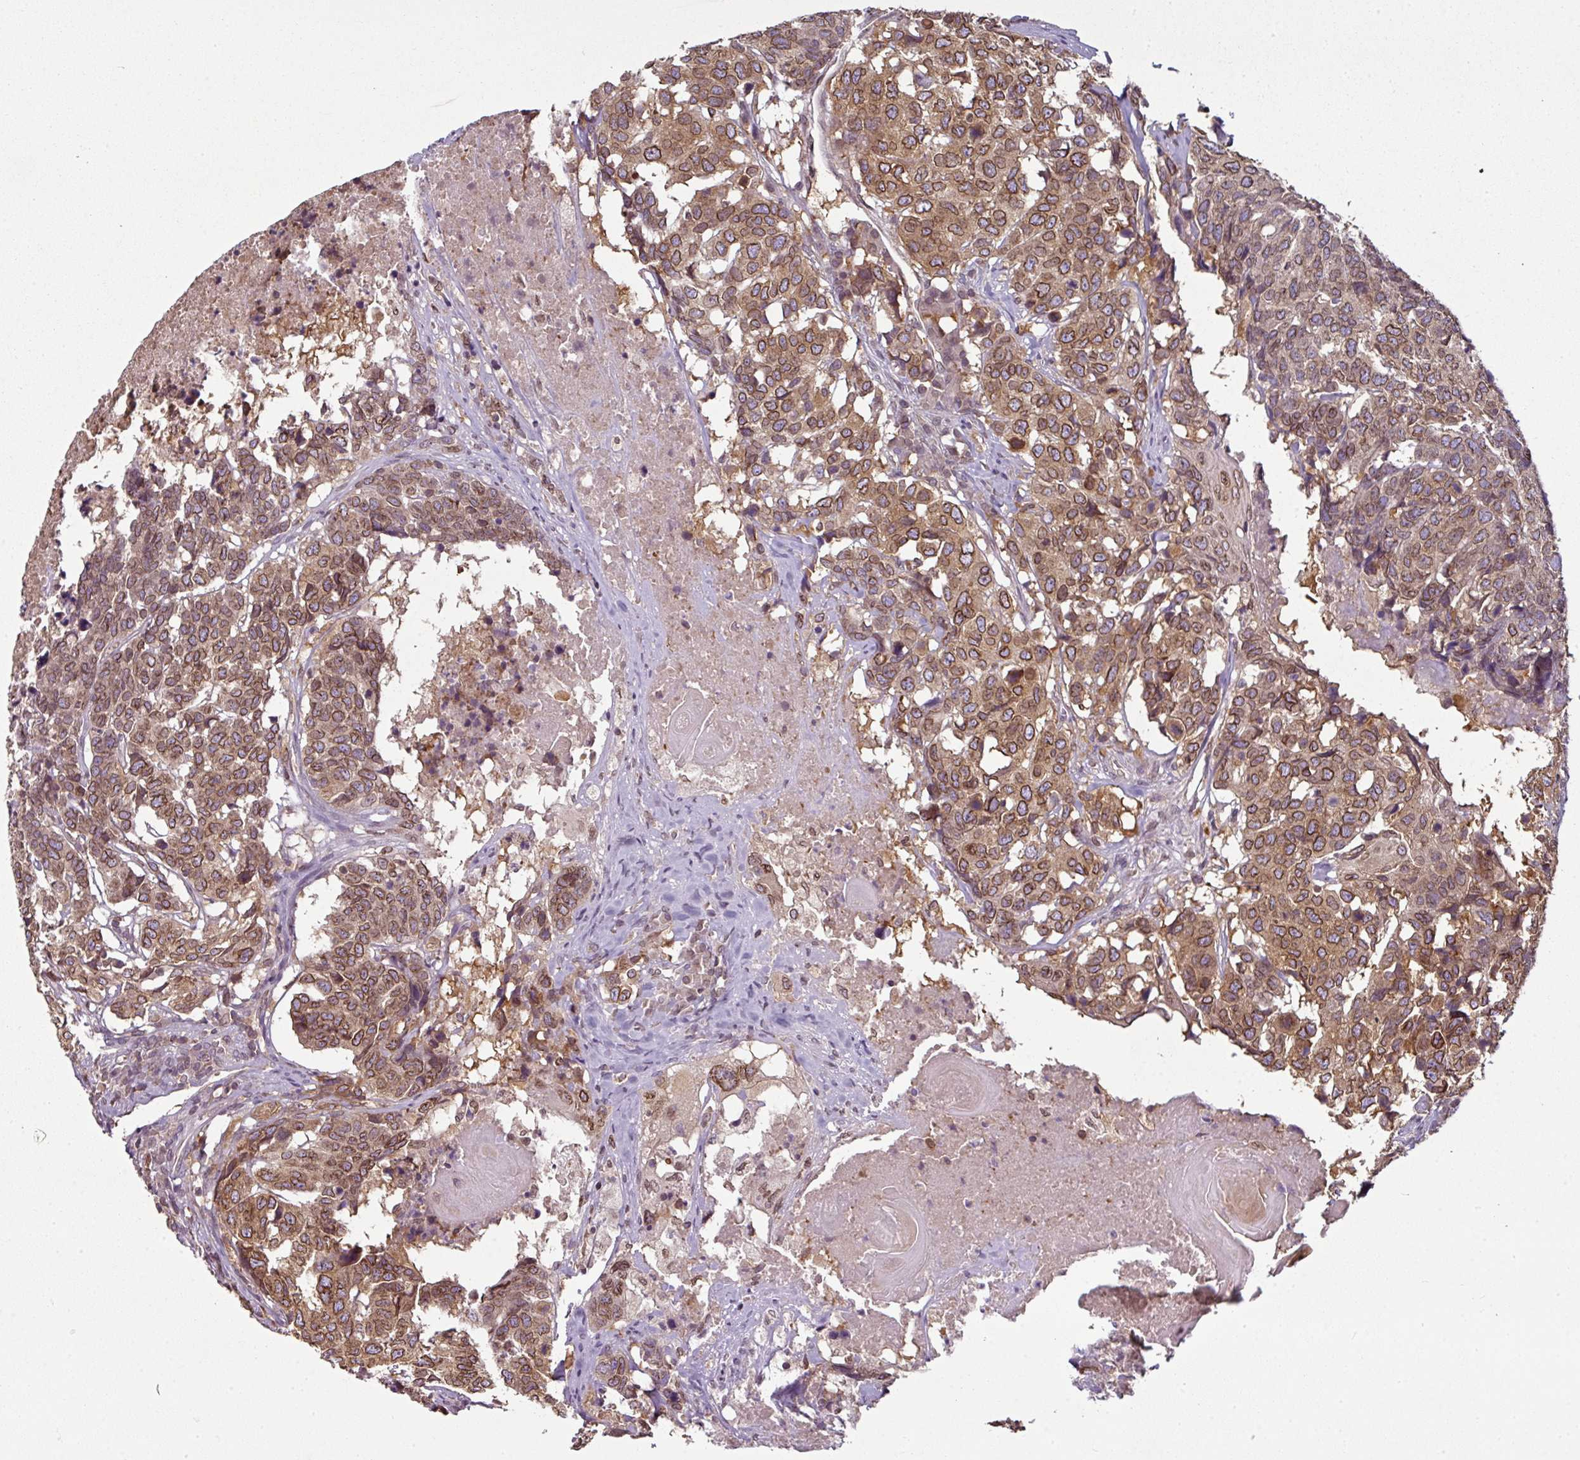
{"staining": {"intensity": "moderate", "quantity": ">75%", "location": "cytoplasmic/membranous,nuclear"}, "tissue": "head and neck cancer", "cell_type": "Tumor cells", "image_type": "cancer", "snomed": [{"axis": "morphology", "description": "Squamous cell carcinoma, NOS"}, {"axis": "topography", "description": "Head-Neck"}], "caption": "A high-resolution image shows immunohistochemistry staining of head and neck squamous cell carcinoma, which demonstrates moderate cytoplasmic/membranous and nuclear expression in approximately >75% of tumor cells.", "gene": "RANGAP1", "patient": {"sex": "male", "age": 66}}